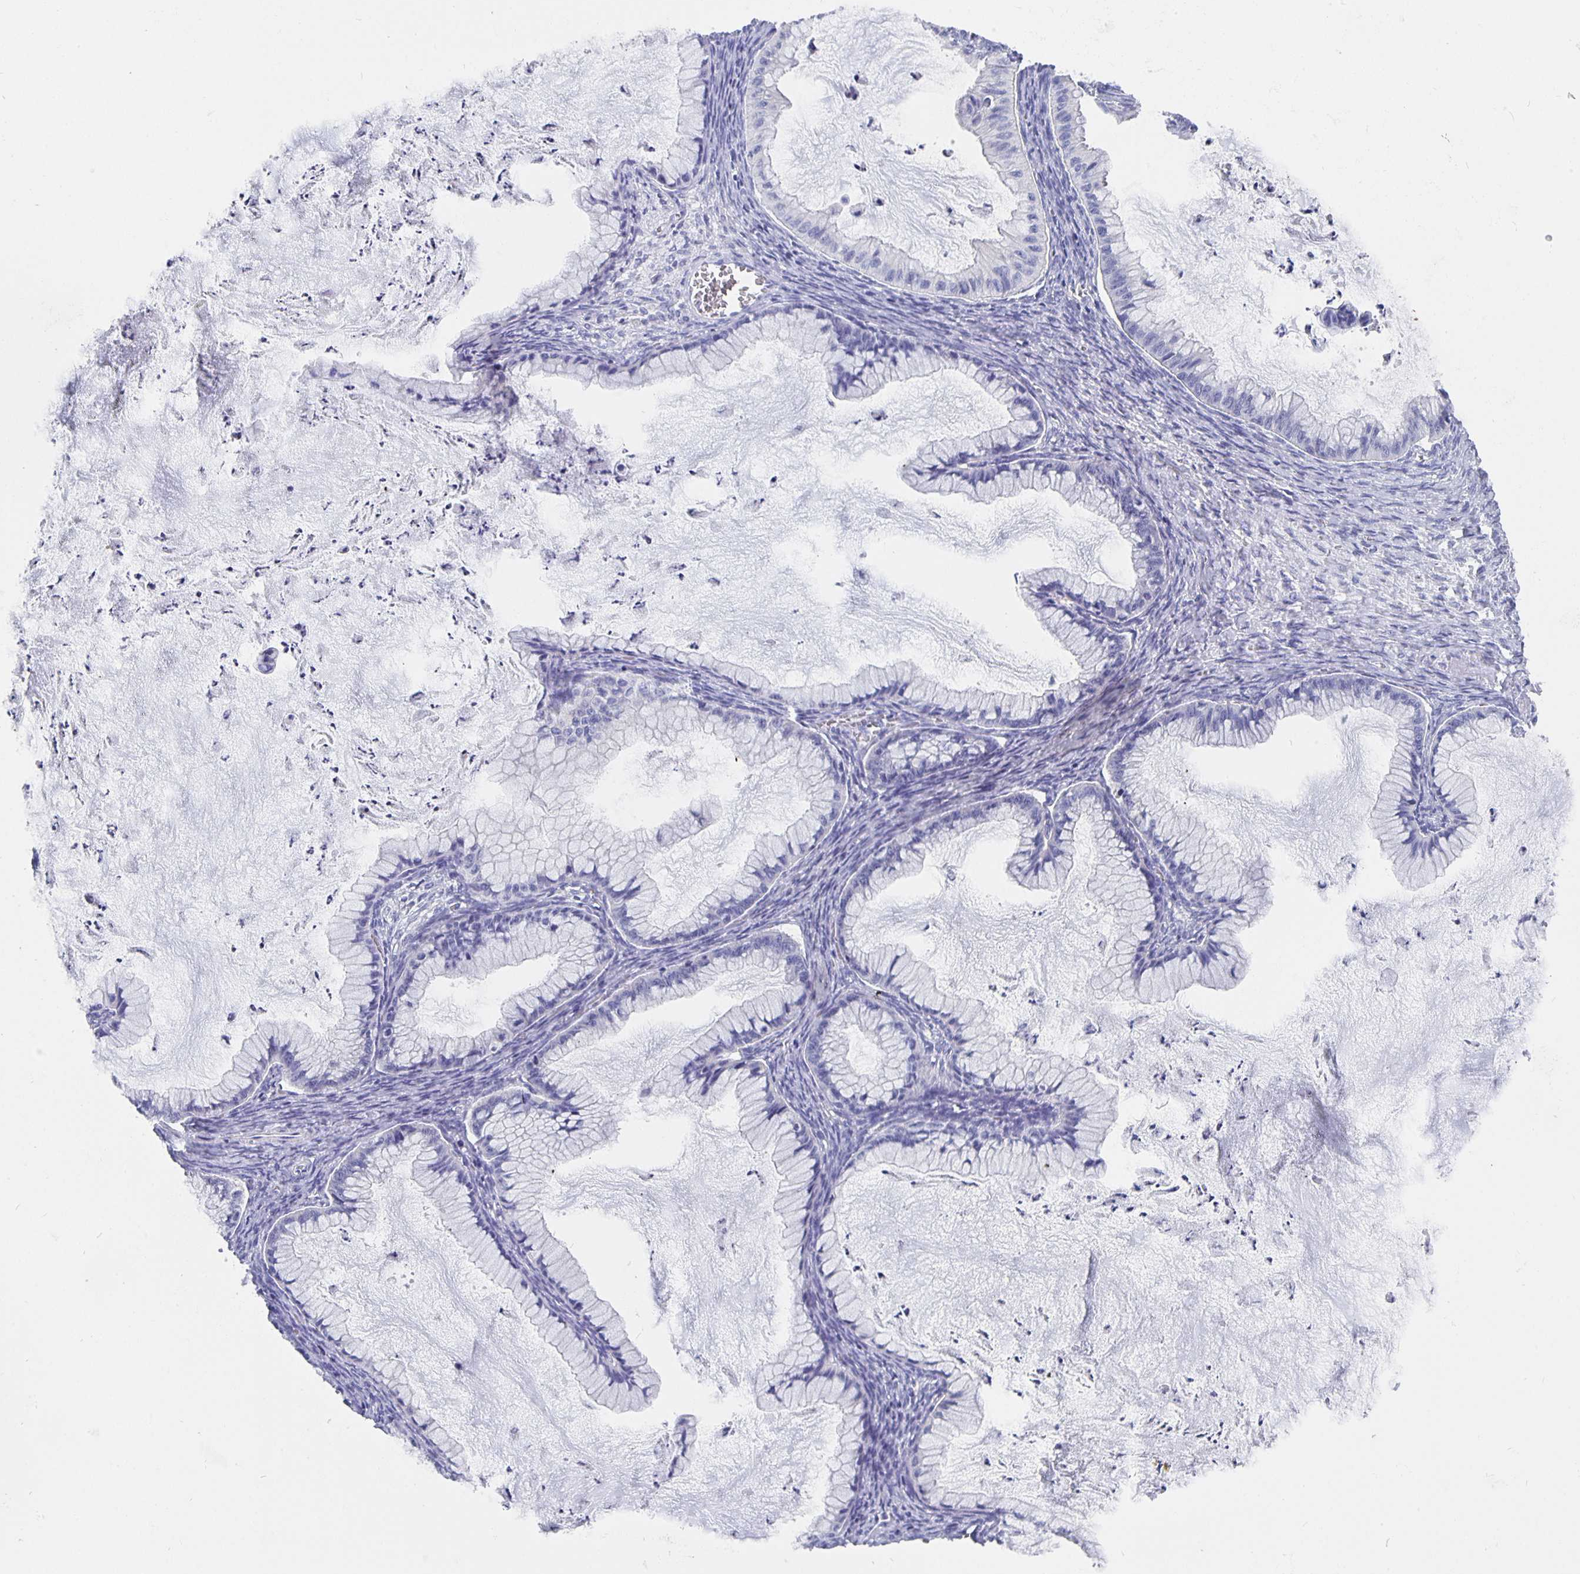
{"staining": {"intensity": "negative", "quantity": "none", "location": "none"}, "tissue": "ovarian cancer", "cell_type": "Tumor cells", "image_type": "cancer", "snomed": [{"axis": "morphology", "description": "Cystadenocarcinoma, mucinous, NOS"}, {"axis": "topography", "description": "Ovary"}], "caption": "Immunohistochemical staining of human mucinous cystadenocarcinoma (ovarian) displays no significant staining in tumor cells. (DAB immunohistochemistry (IHC) visualized using brightfield microscopy, high magnification).", "gene": "CFAP74", "patient": {"sex": "female", "age": 72}}